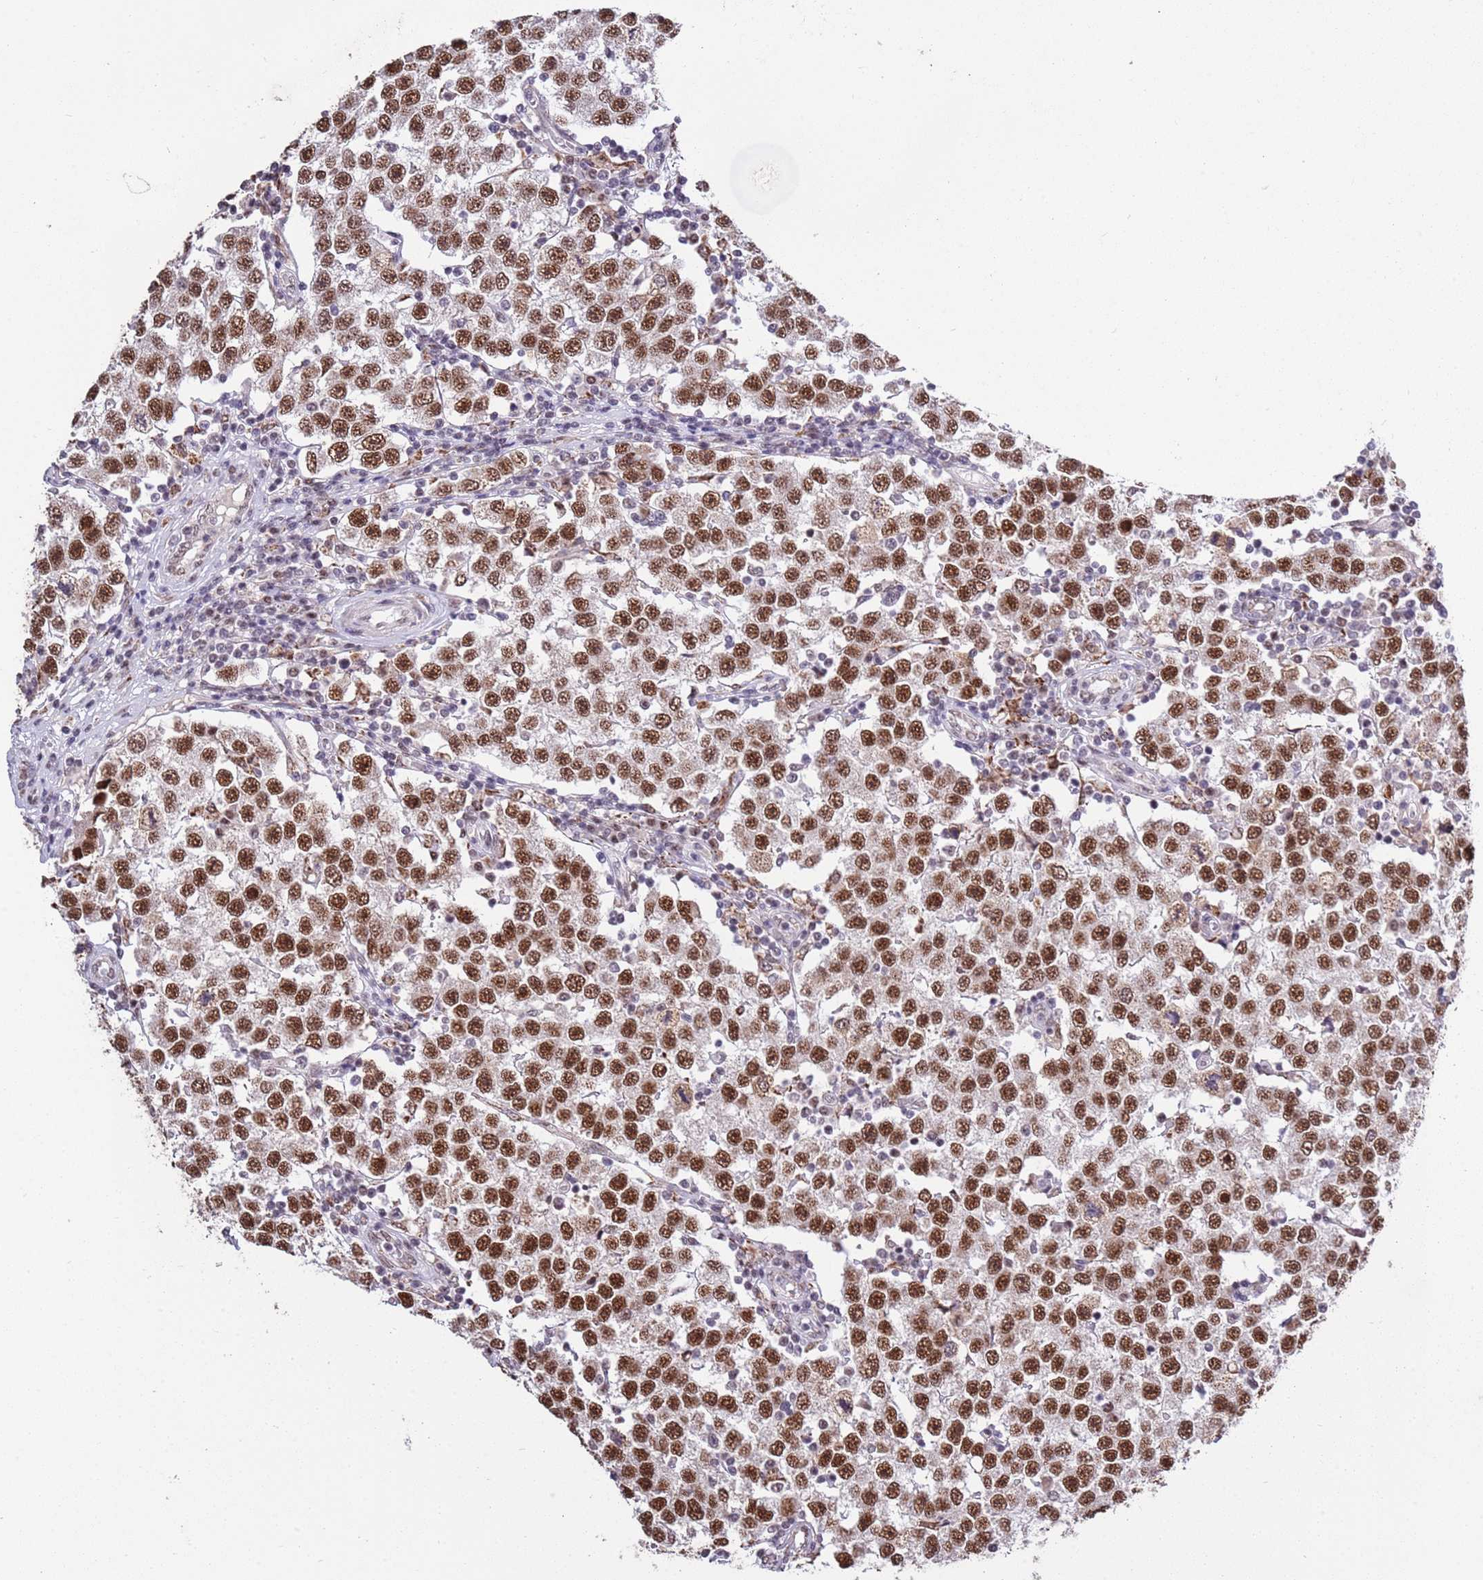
{"staining": {"intensity": "strong", "quantity": ">75%", "location": "nuclear"}, "tissue": "testis cancer", "cell_type": "Tumor cells", "image_type": "cancer", "snomed": [{"axis": "morphology", "description": "Seminoma, NOS"}, {"axis": "topography", "description": "Testis"}], "caption": "Immunohistochemical staining of human testis cancer demonstrates high levels of strong nuclear positivity in approximately >75% of tumor cells.", "gene": "AKAP8L", "patient": {"sex": "male", "age": 34}}